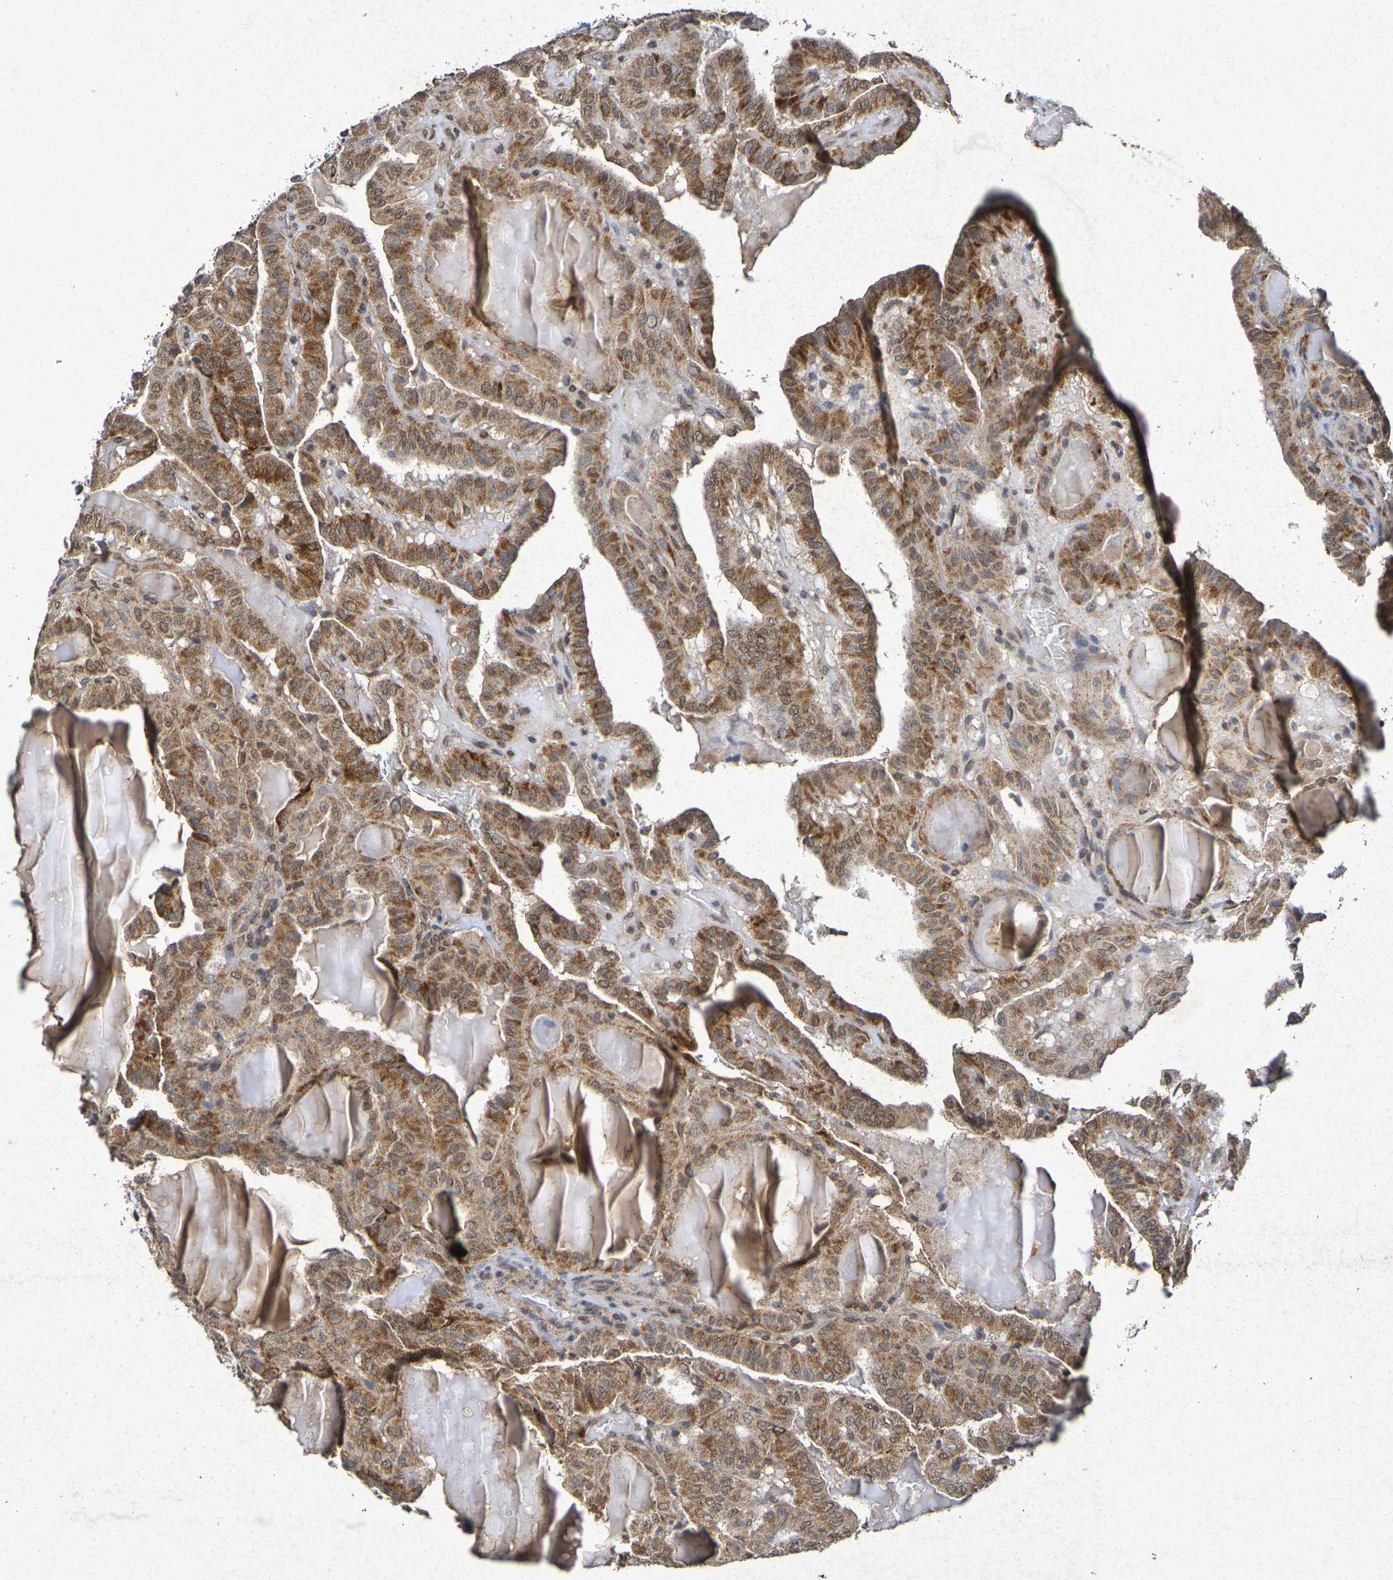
{"staining": {"intensity": "moderate", "quantity": ">75%", "location": "cytoplasmic/membranous"}, "tissue": "thyroid cancer", "cell_type": "Tumor cells", "image_type": "cancer", "snomed": [{"axis": "morphology", "description": "Papillary adenocarcinoma, NOS"}, {"axis": "topography", "description": "Thyroid gland"}], "caption": "Immunohistochemical staining of thyroid cancer exhibits medium levels of moderate cytoplasmic/membranous protein staining in approximately >75% of tumor cells. (IHC, brightfield microscopy, high magnification).", "gene": "GUCY1A2", "patient": {"sex": "male", "age": 77}}